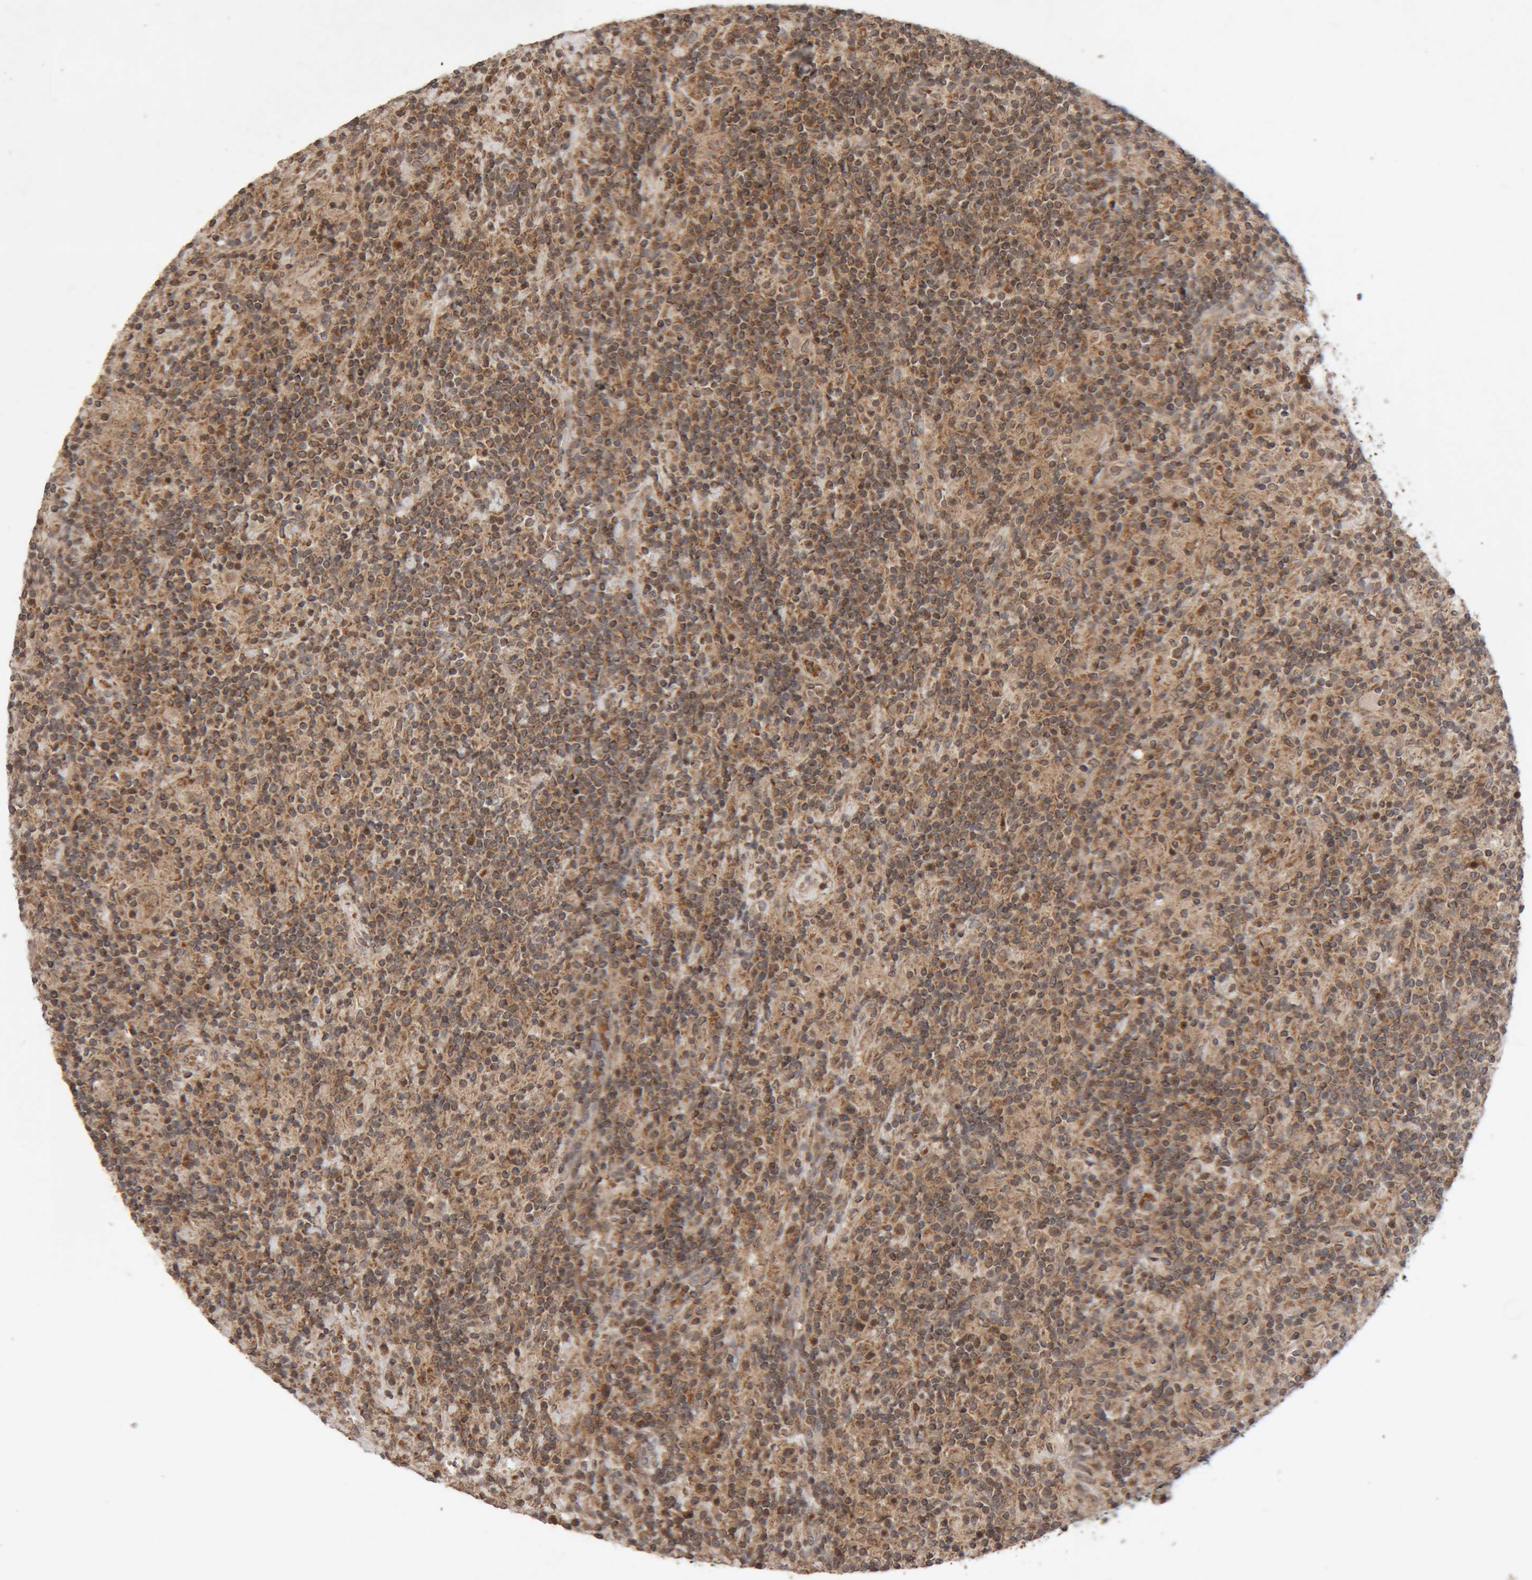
{"staining": {"intensity": "weak", "quantity": ">75%", "location": "cytoplasmic/membranous"}, "tissue": "lymphoma", "cell_type": "Tumor cells", "image_type": "cancer", "snomed": [{"axis": "morphology", "description": "Hodgkin's disease, NOS"}, {"axis": "topography", "description": "Lymph node"}], "caption": "Human Hodgkin's disease stained with a protein marker demonstrates weak staining in tumor cells.", "gene": "KIF21B", "patient": {"sex": "male", "age": 70}}